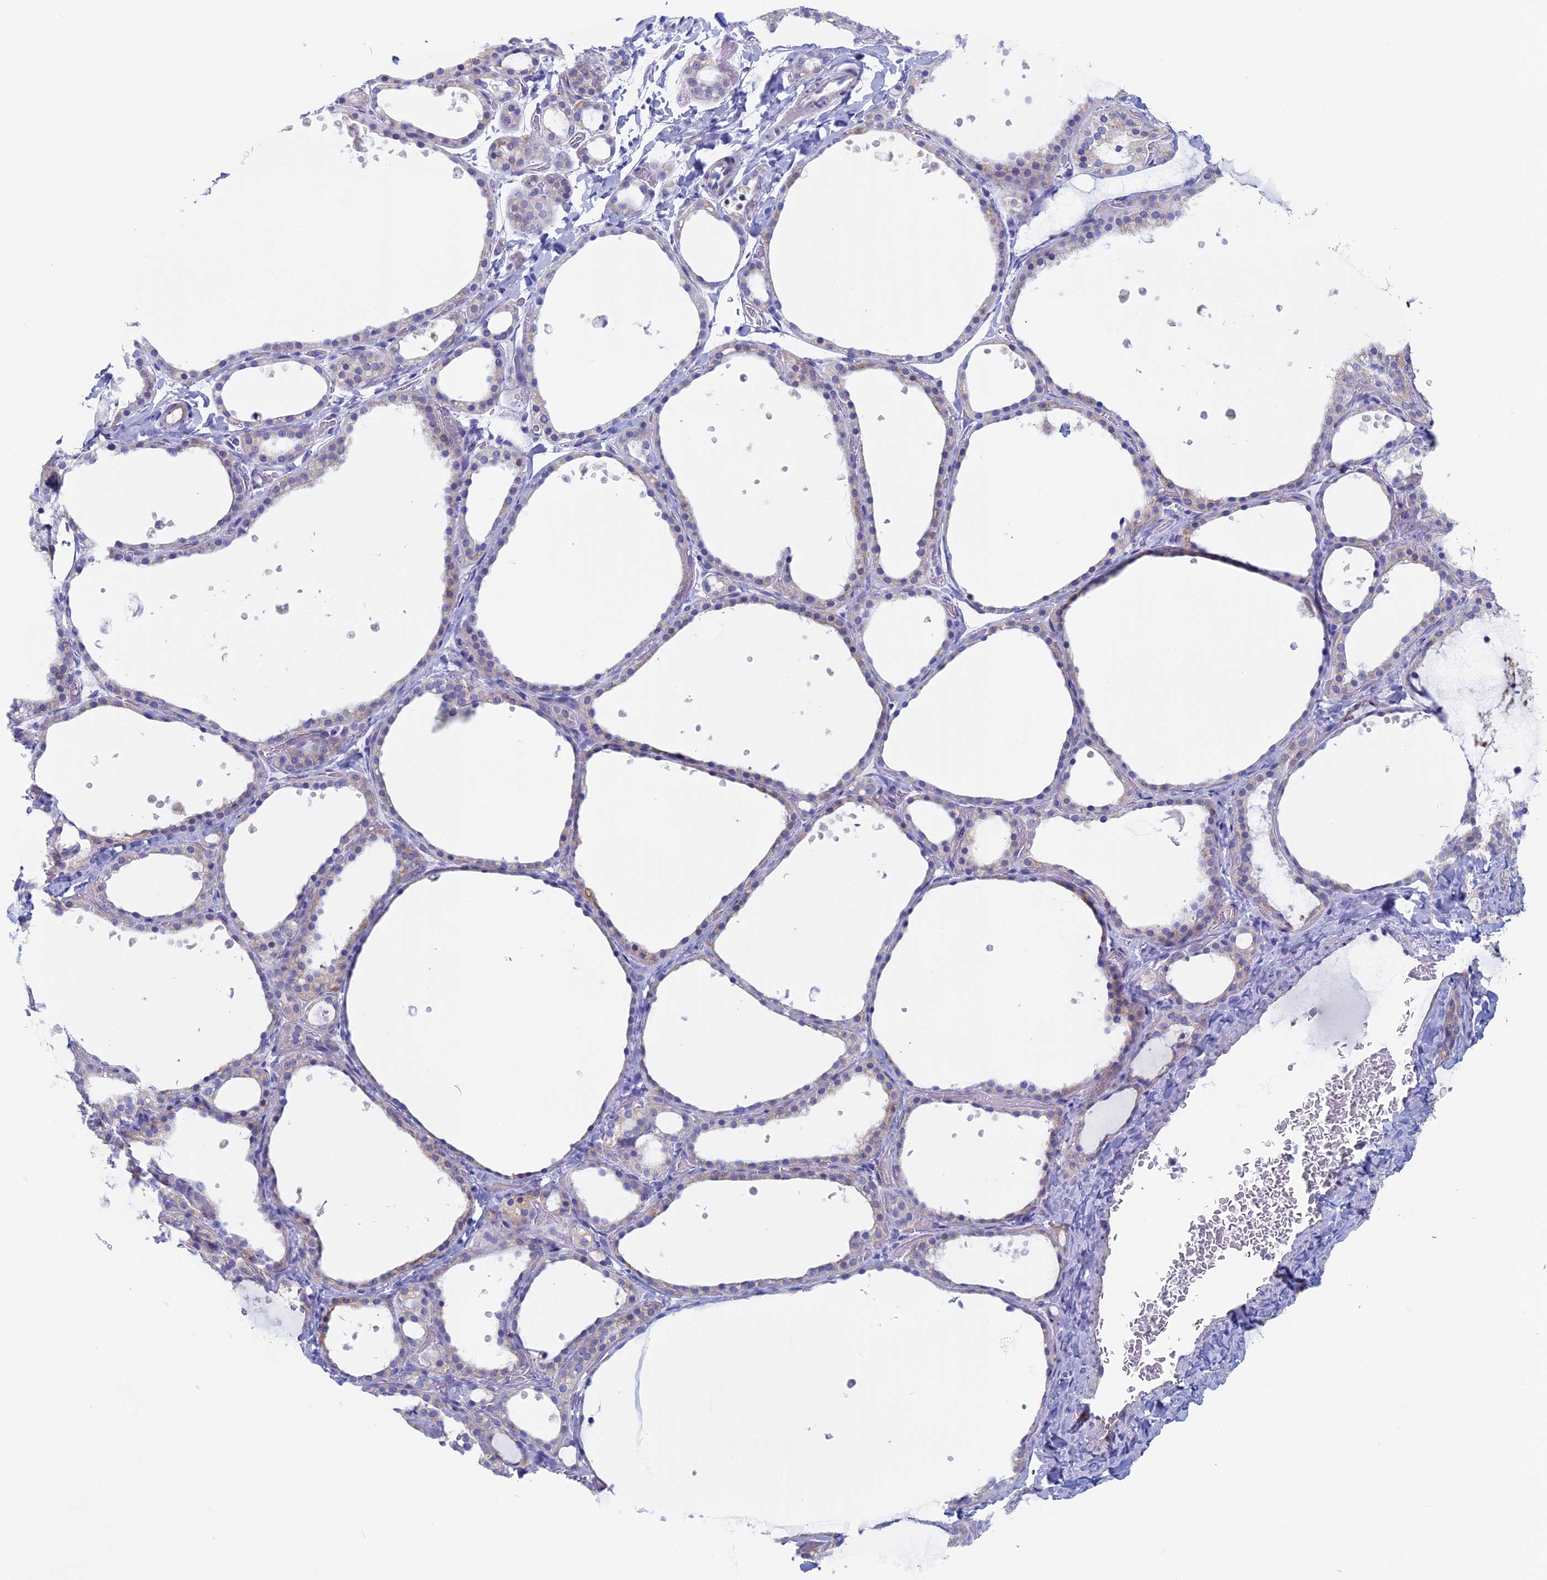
{"staining": {"intensity": "weak", "quantity": "<25%", "location": "cytoplasmic/membranous"}, "tissue": "thyroid gland", "cell_type": "Glandular cells", "image_type": "normal", "snomed": [{"axis": "morphology", "description": "Normal tissue, NOS"}, {"axis": "topography", "description": "Thyroid gland"}], "caption": "Thyroid gland was stained to show a protein in brown. There is no significant expression in glandular cells. Nuclei are stained in blue.", "gene": "MAGEB6", "patient": {"sex": "female", "age": 44}}